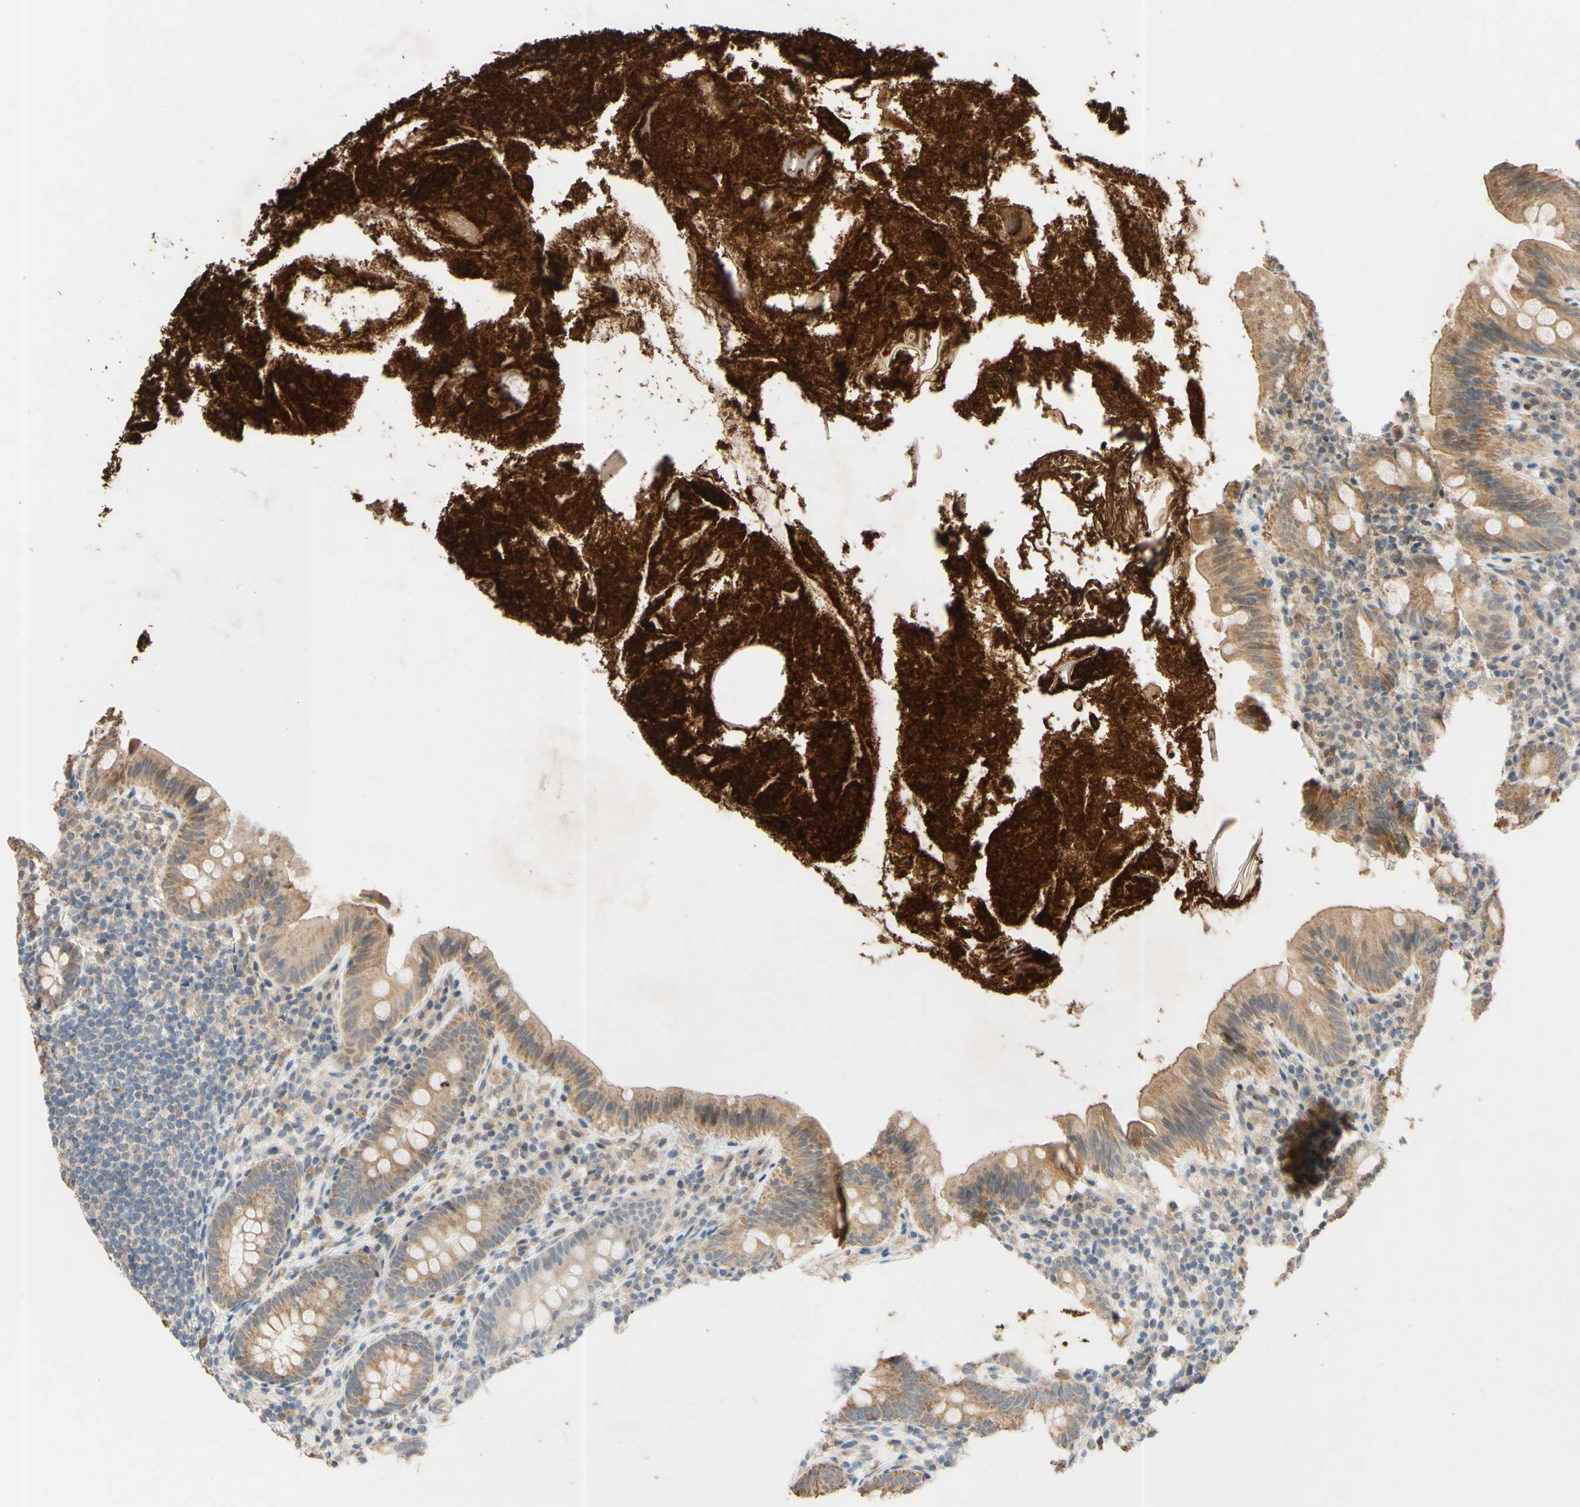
{"staining": {"intensity": "moderate", "quantity": "25%-75%", "location": "cytoplasmic/membranous"}, "tissue": "appendix", "cell_type": "Glandular cells", "image_type": "normal", "snomed": [{"axis": "morphology", "description": "Normal tissue, NOS"}, {"axis": "topography", "description": "Appendix"}], "caption": "Immunohistochemical staining of unremarkable human appendix displays 25%-75% levels of moderate cytoplasmic/membranous protein positivity in approximately 25%-75% of glandular cells.", "gene": "GATA1", "patient": {"sex": "male", "age": 52}}